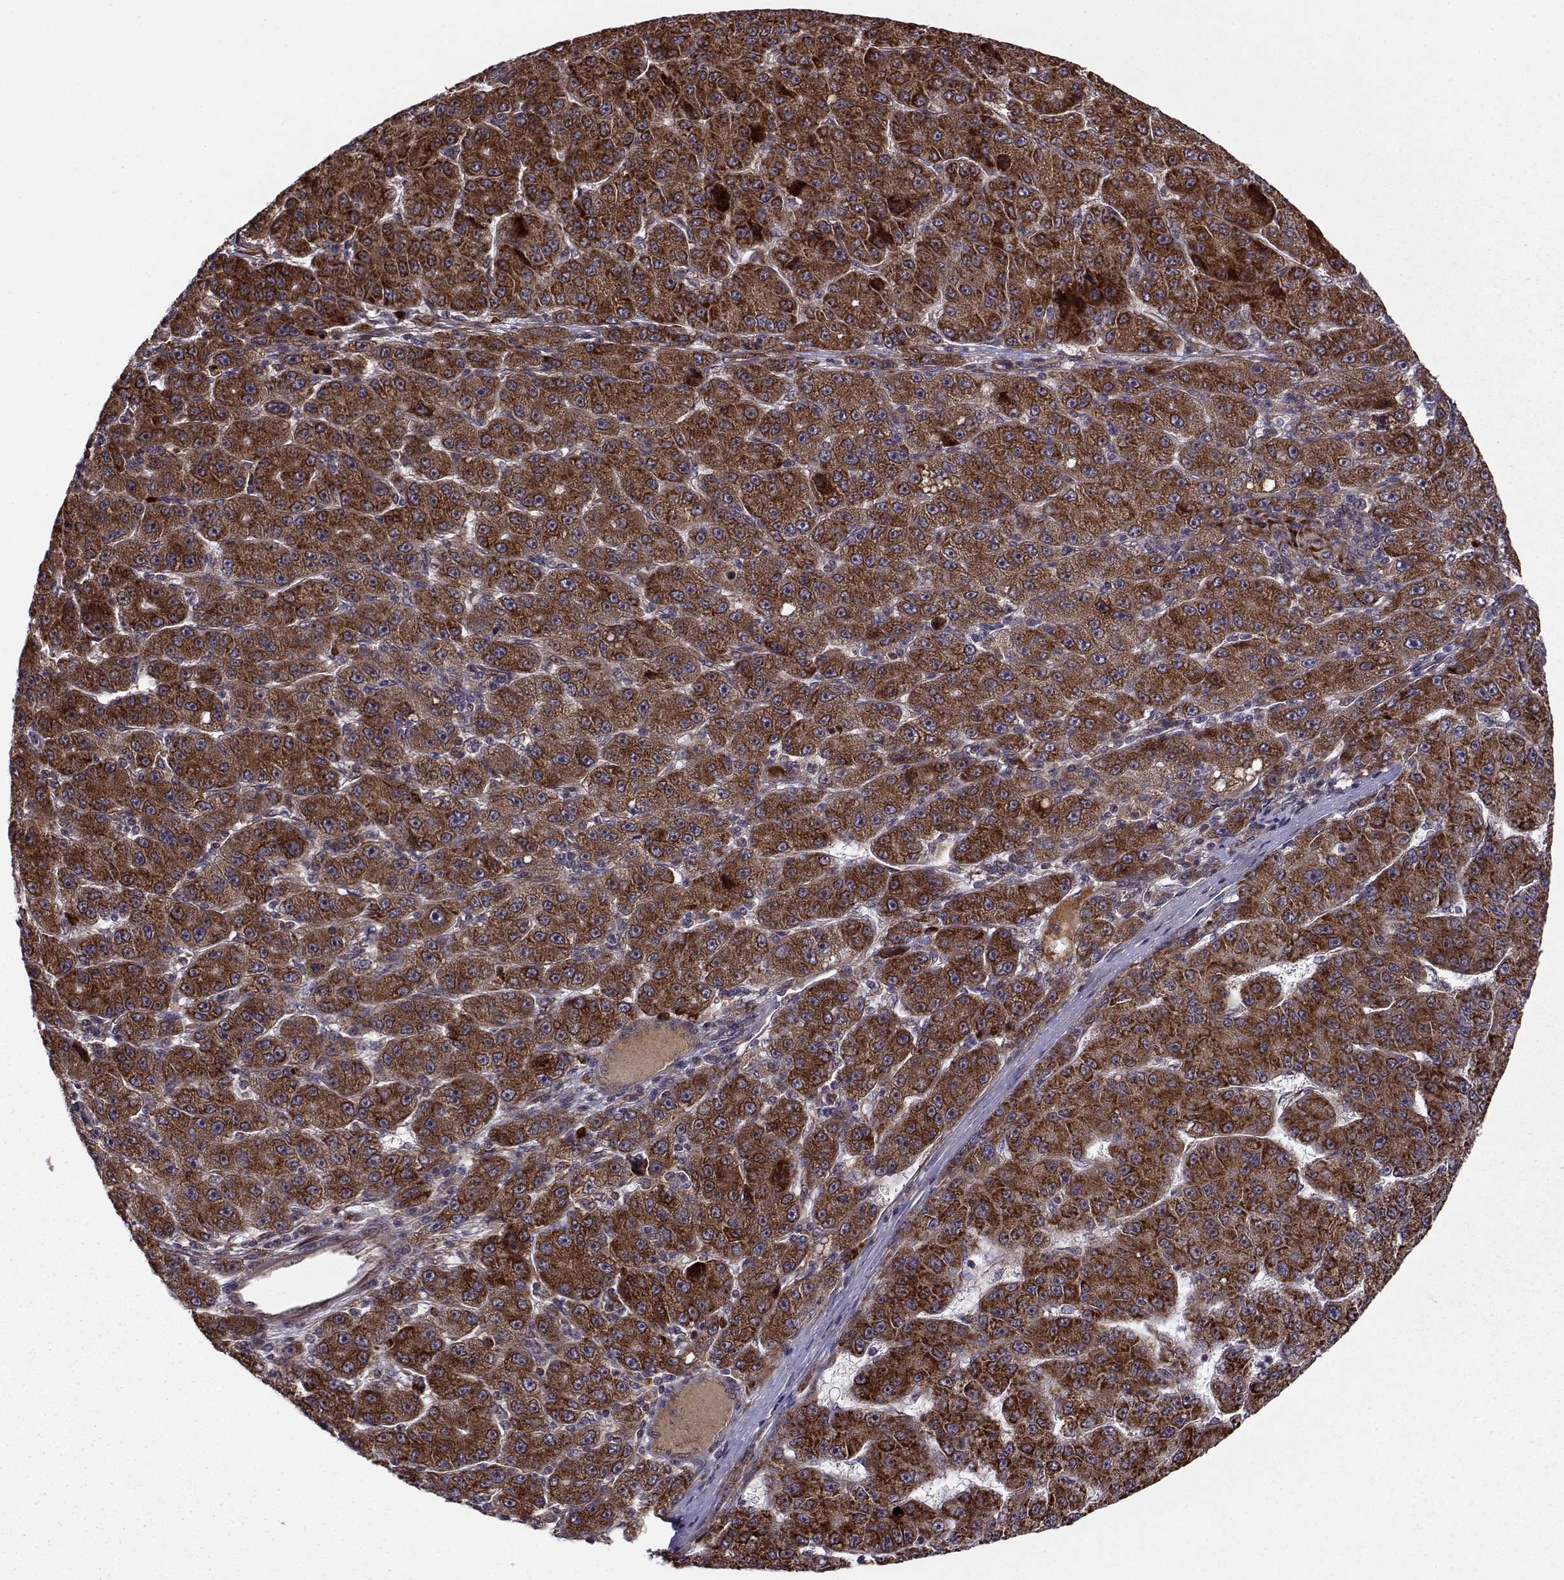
{"staining": {"intensity": "strong", "quantity": ">75%", "location": "cytoplasmic/membranous"}, "tissue": "liver cancer", "cell_type": "Tumor cells", "image_type": "cancer", "snomed": [{"axis": "morphology", "description": "Carcinoma, Hepatocellular, NOS"}, {"axis": "topography", "description": "Liver"}], "caption": "A brown stain shows strong cytoplasmic/membranous staining of a protein in liver hepatocellular carcinoma tumor cells. Using DAB (3,3'-diaminobenzidine) (brown) and hematoxylin (blue) stains, captured at high magnification using brightfield microscopy.", "gene": "RPL31", "patient": {"sex": "male", "age": 67}}